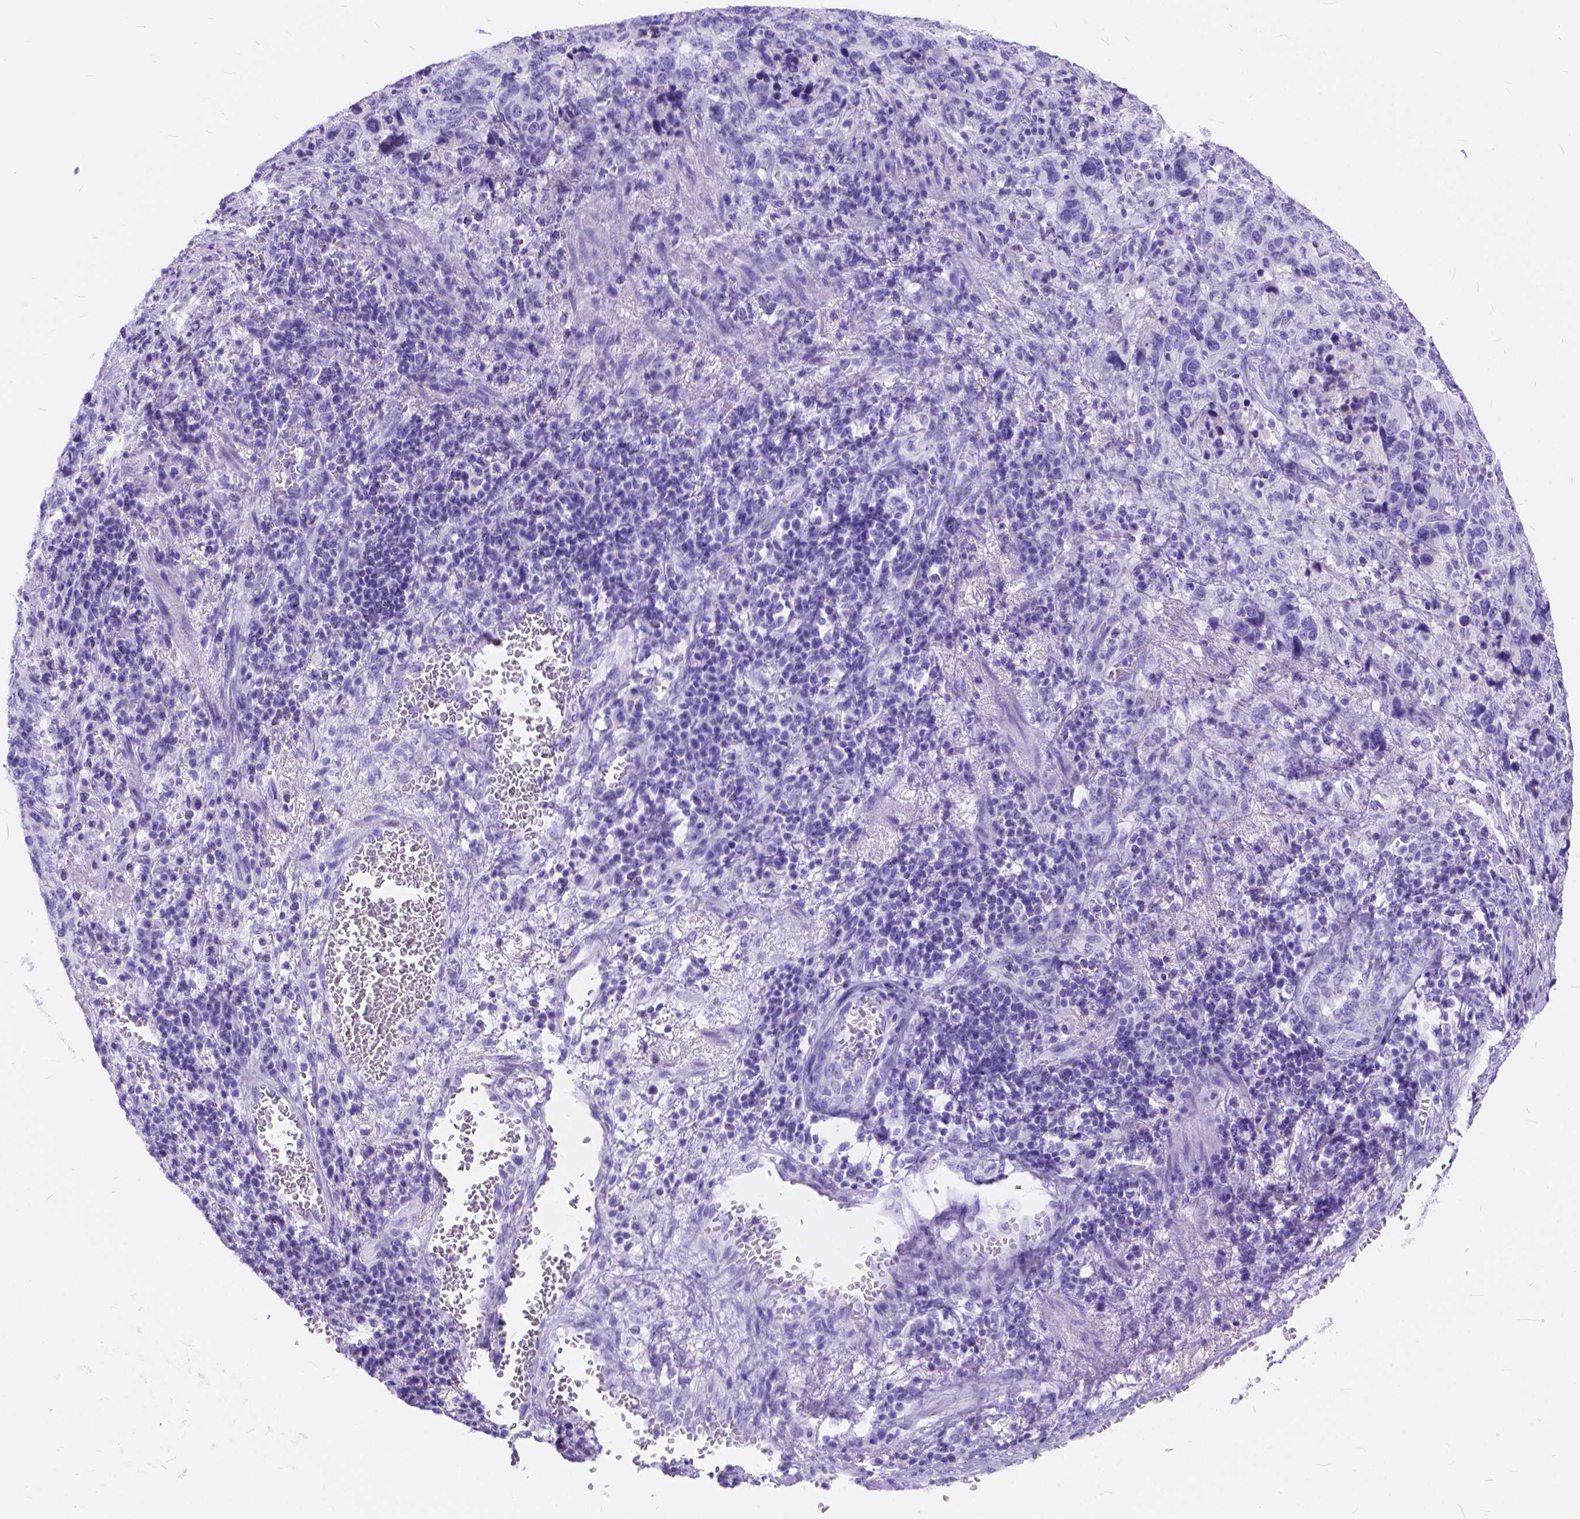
{"staining": {"intensity": "negative", "quantity": "none", "location": "none"}, "tissue": "stomach cancer", "cell_type": "Tumor cells", "image_type": "cancer", "snomed": [{"axis": "morphology", "description": "Adenocarcinoma, NOS"}, {"axis": "topography", "description": "Stomach, upper"}], "caption": "Immunohistochemistry (IHC) histopathology image of neoplastic tissue: adenocarcinoma (stomach) stained with DAB displays no significant protein positivity in tumor cells.", "gene": "FOXL2", "patient": {"sex": "female", "age": 67}}